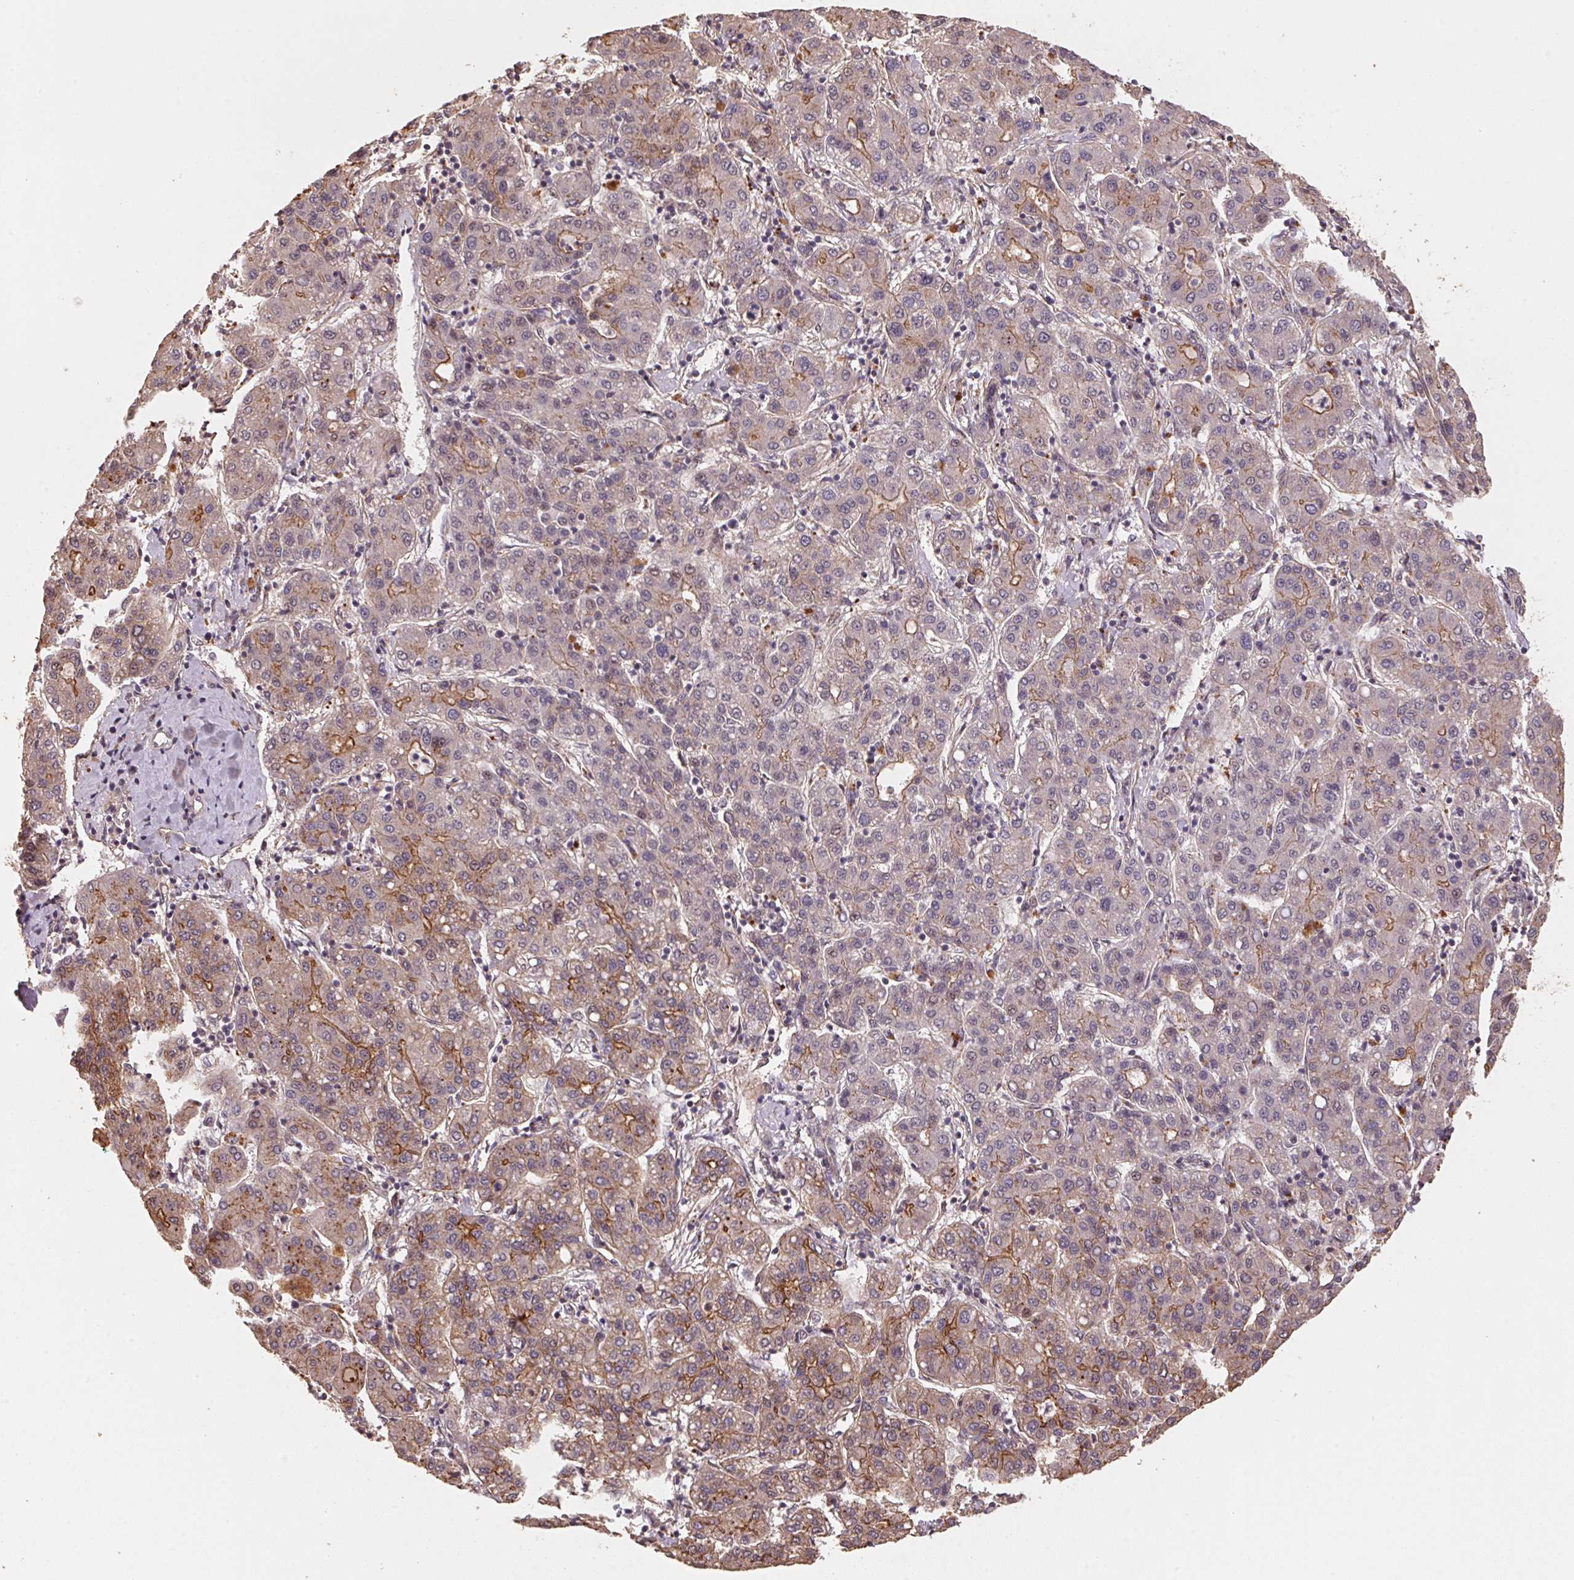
{"staining": {"intensity": "moderate", "quantity": "25%-75%", "location": "cytoplasmic/membranous"}, "tissue": "liver cancer", "cell_type": "Tumor cells", "image_type": "cancer", "snomed": [{"axis": "morphology", "description": "Carcinoma, Hepatocellular, NOS"}, {"axis": "topography", "description": "Liver"}], "caption": "Protein expression analysis of liver hepatocellular carcinoma demonstrates moderate cytoplasmic/membranous expression in approximately 25%-75% of tumor cells. (Brightfield microscopy of DAB IHC at high magnification).", "gene": "TMEM222", "patient": {"sex": "male", "age": 65}}